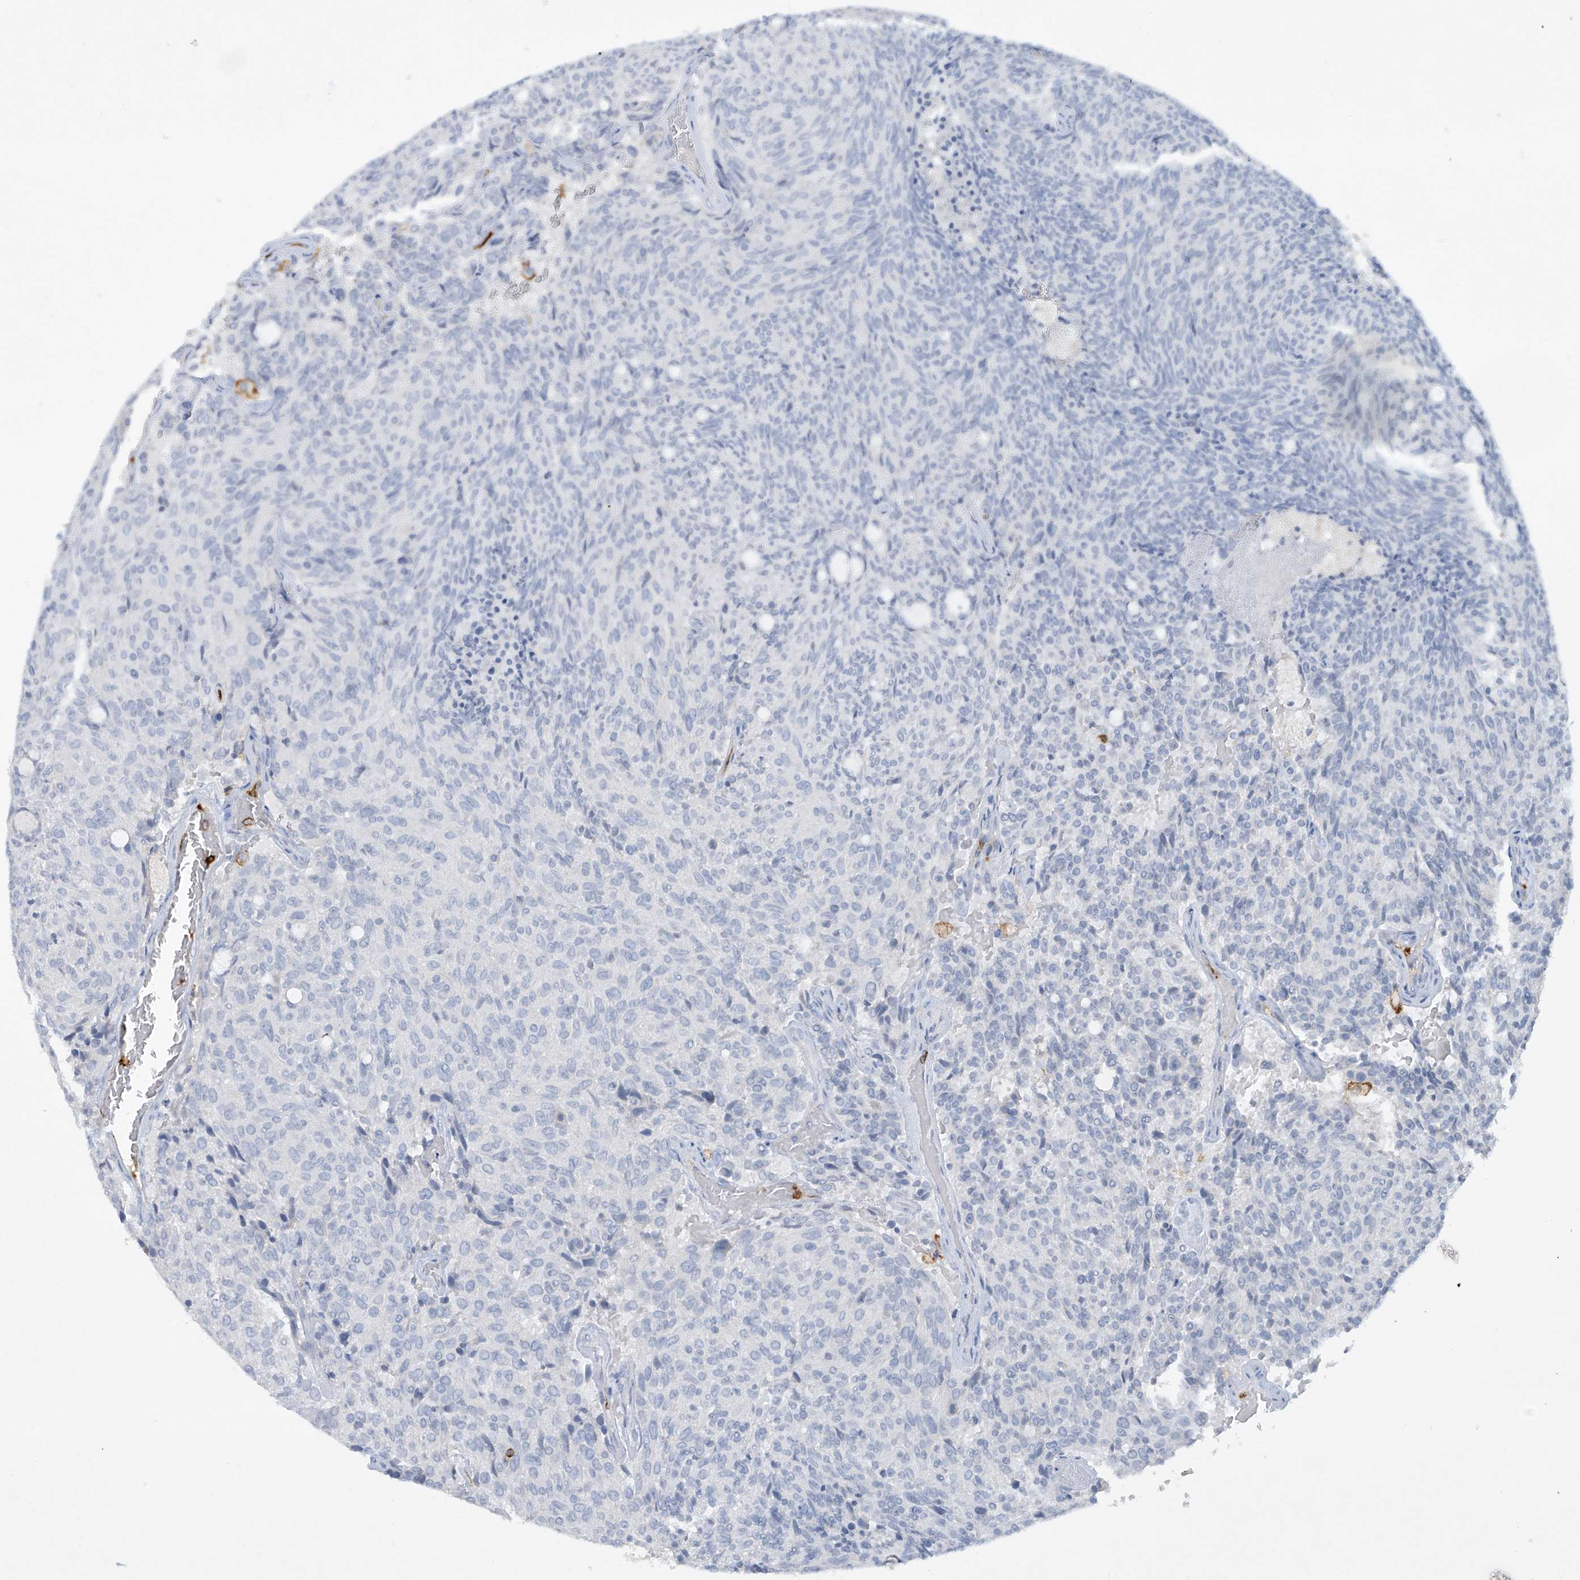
{"staining": {"intensity": "negative", "quantity": "none", "location": "none"}, "tissue": "carcinoid", "cell_type": "Tumor cells", "image_type": "cancer", "snomed": [{"axis": "morphology", "description": "Carcinoid, malignant, NOS"}, {"axis": "topography", "description": "Pancreas"}], "caption": "An image of malignant carcinoid stained for a protein displays no brown staining in tumor cells.", "gene": "FCGR3A", "patient": {"sex": "female", "age": 54}}